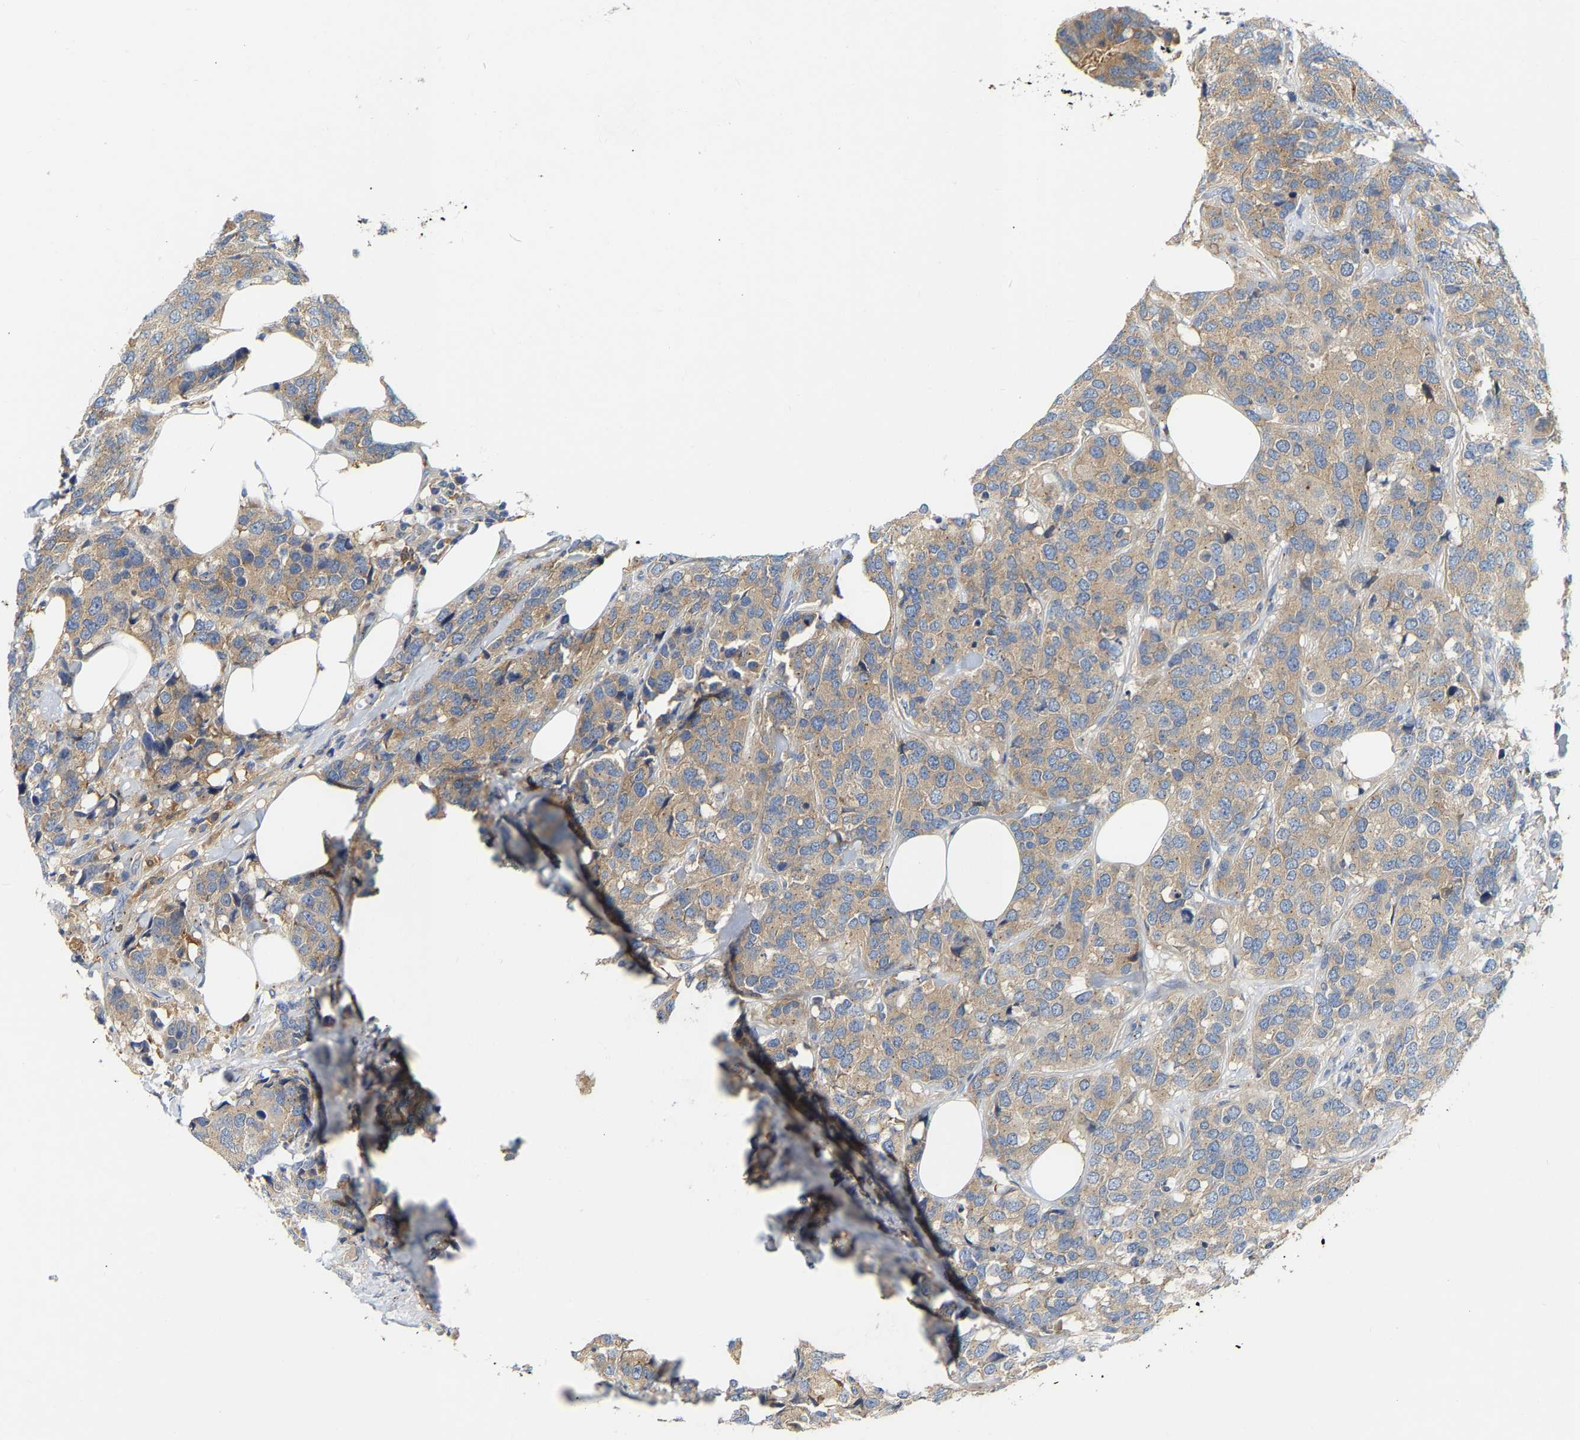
{"staining": {"intensity": "moderate", "quantity": ">75%", "location": "cytoplasmic/membranous"}, "tissue": "breast cancer", "cell_type": "Tumor cells", "image_type": "cancer", "snomed": [{"axis": "morphology", "description": "Lobular carcinoma"}, {"axis": "topography", "description": "Breast"}], "caption": "Protein positivity by immunohistochemistry (IHC) demonstrates moderate cytoplasmic/membranous expression in approximately >75% of tumor cells in breast lobular carcinoma.", "gene": "PCNT", "patient": {"sex": "female", "age": 59}}